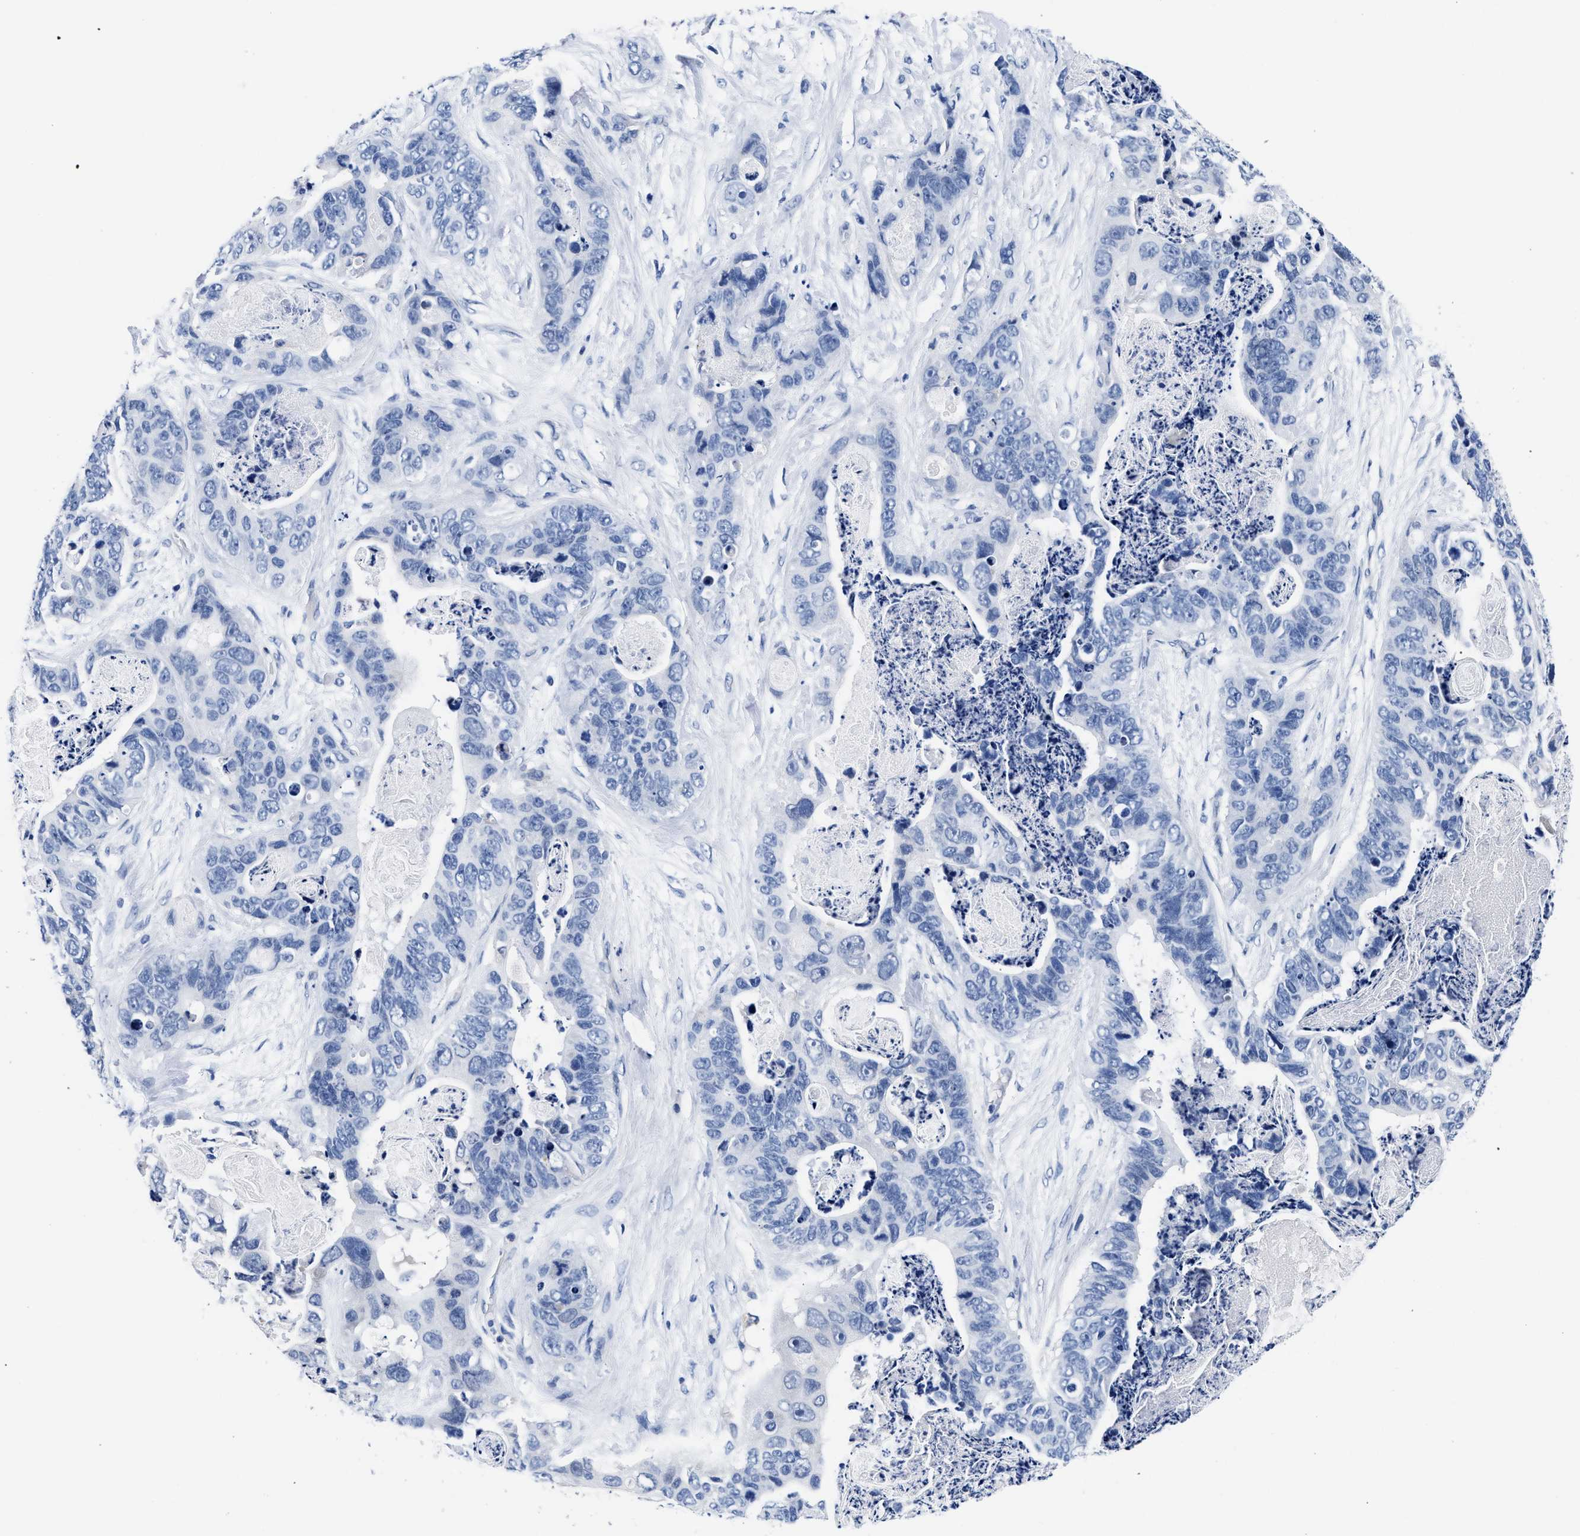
{"staining": {"intensity": "negative", "quantity": "none", "location": "none"}, "tissue": "stomach cancer", "cell_type": "Tumor cells", "image_type": "cancer", "snomed": [{"axis": "morphology", "description": "Adenocarcinoma, NOS"}, {"axis": "topography", "description": "Stomach"}], "caption": "An image of human stomach cancer (adenocarcinoma) is negative for staining in tumor cells.", "gene": "TRIM29", "patient": {"sex": "female", "age": 89}}